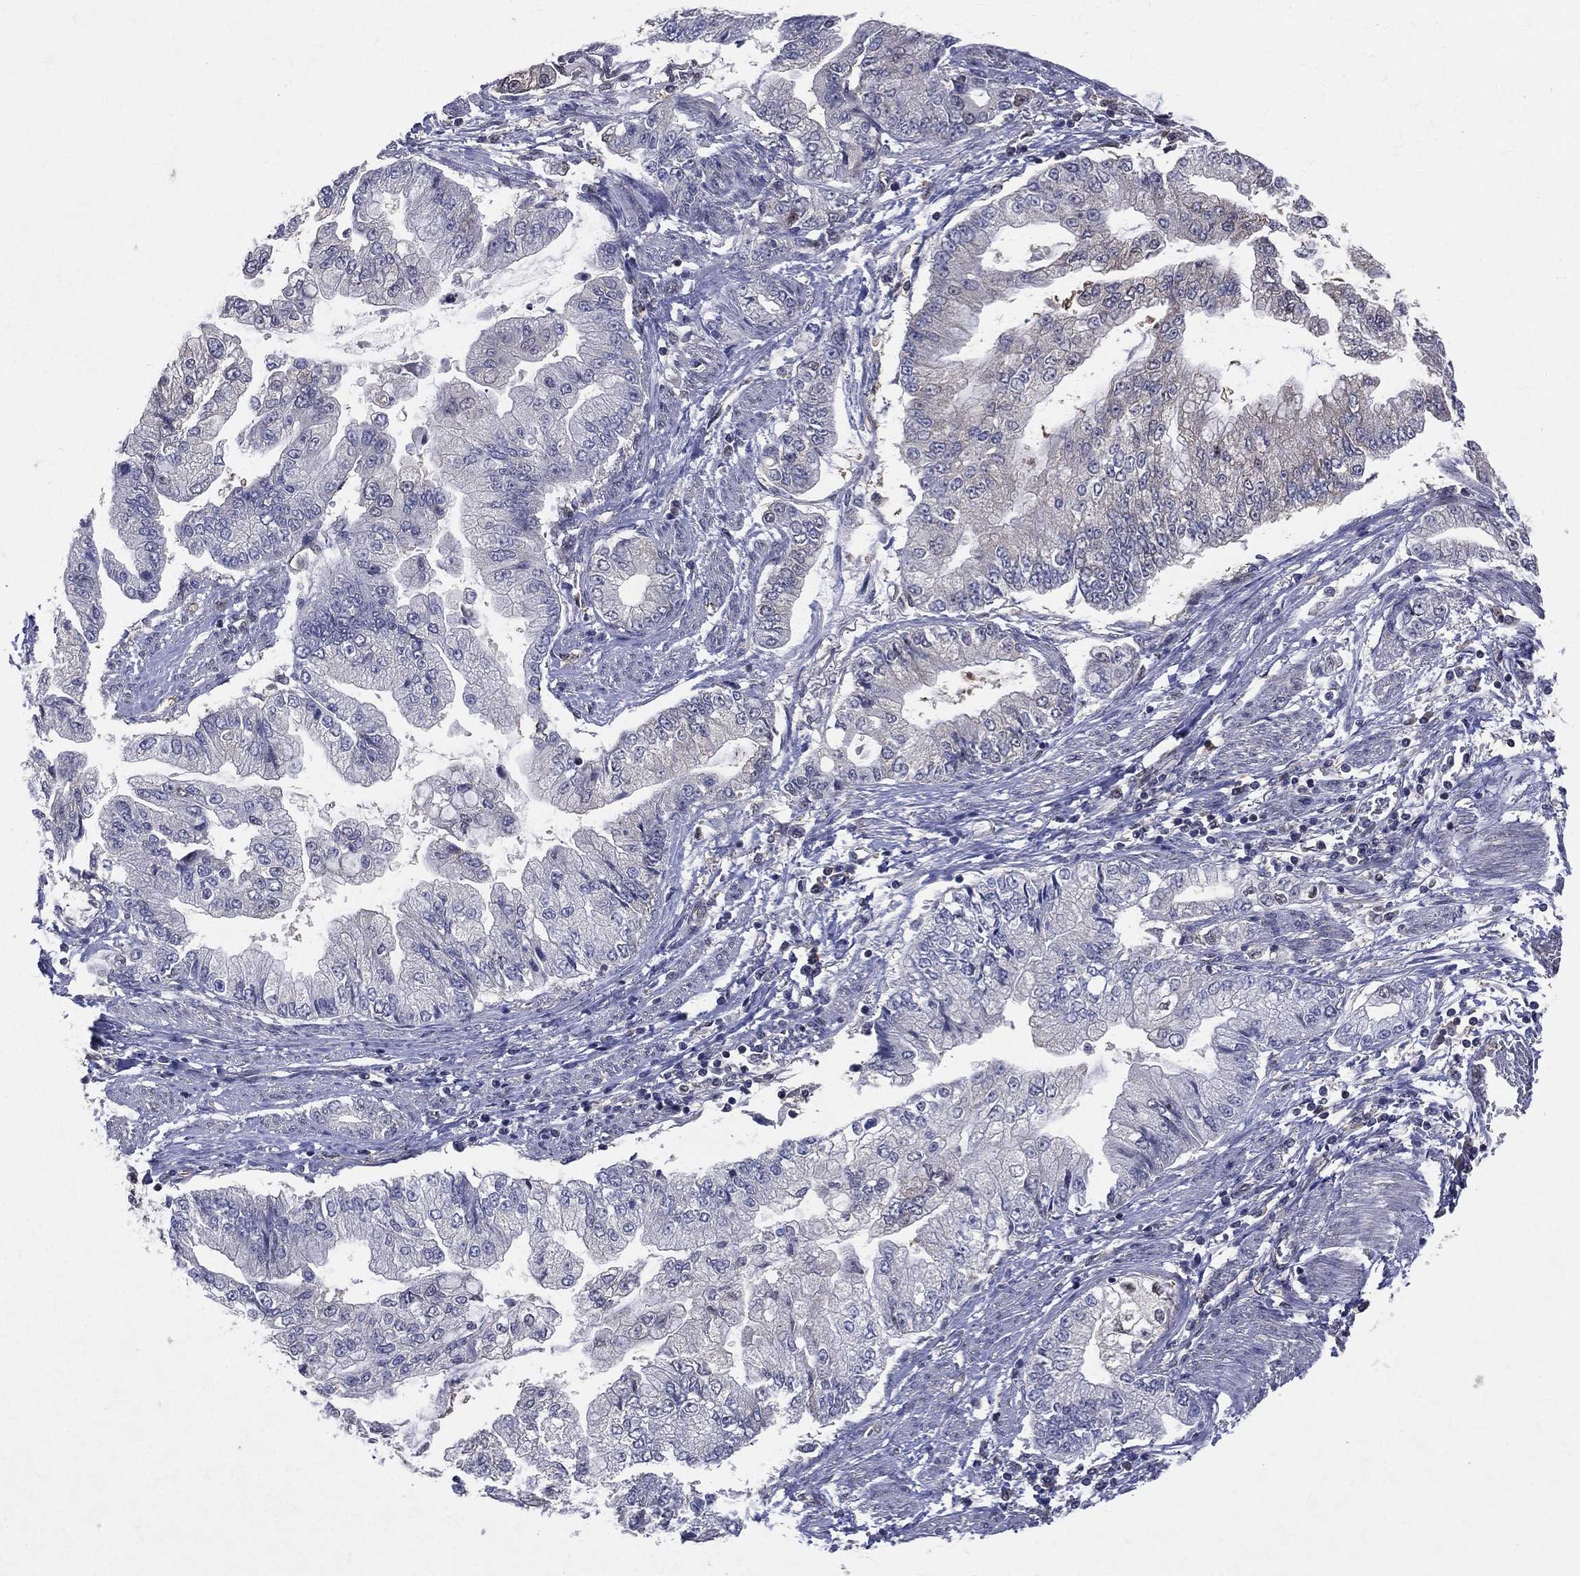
{"staining": {"intensity": "negative", "quantity": "none", "location": "none"}, "tissue": "stomach cancer", "cell_type": "Tumor cells", "image_type": "cancer", "snomed": [{"axis": "morphology", "description": "Adenocarcinoma, NOS"}, {"axis": "topography", "description": "Stomach, upper"}], "caption": "This is a histopathology image of IHC staining of adenocarcinoma (stomach), which shows no staining in tumor cells.", "gene": "GMPR2", "patient": {"sex": "female", "age": 74}}